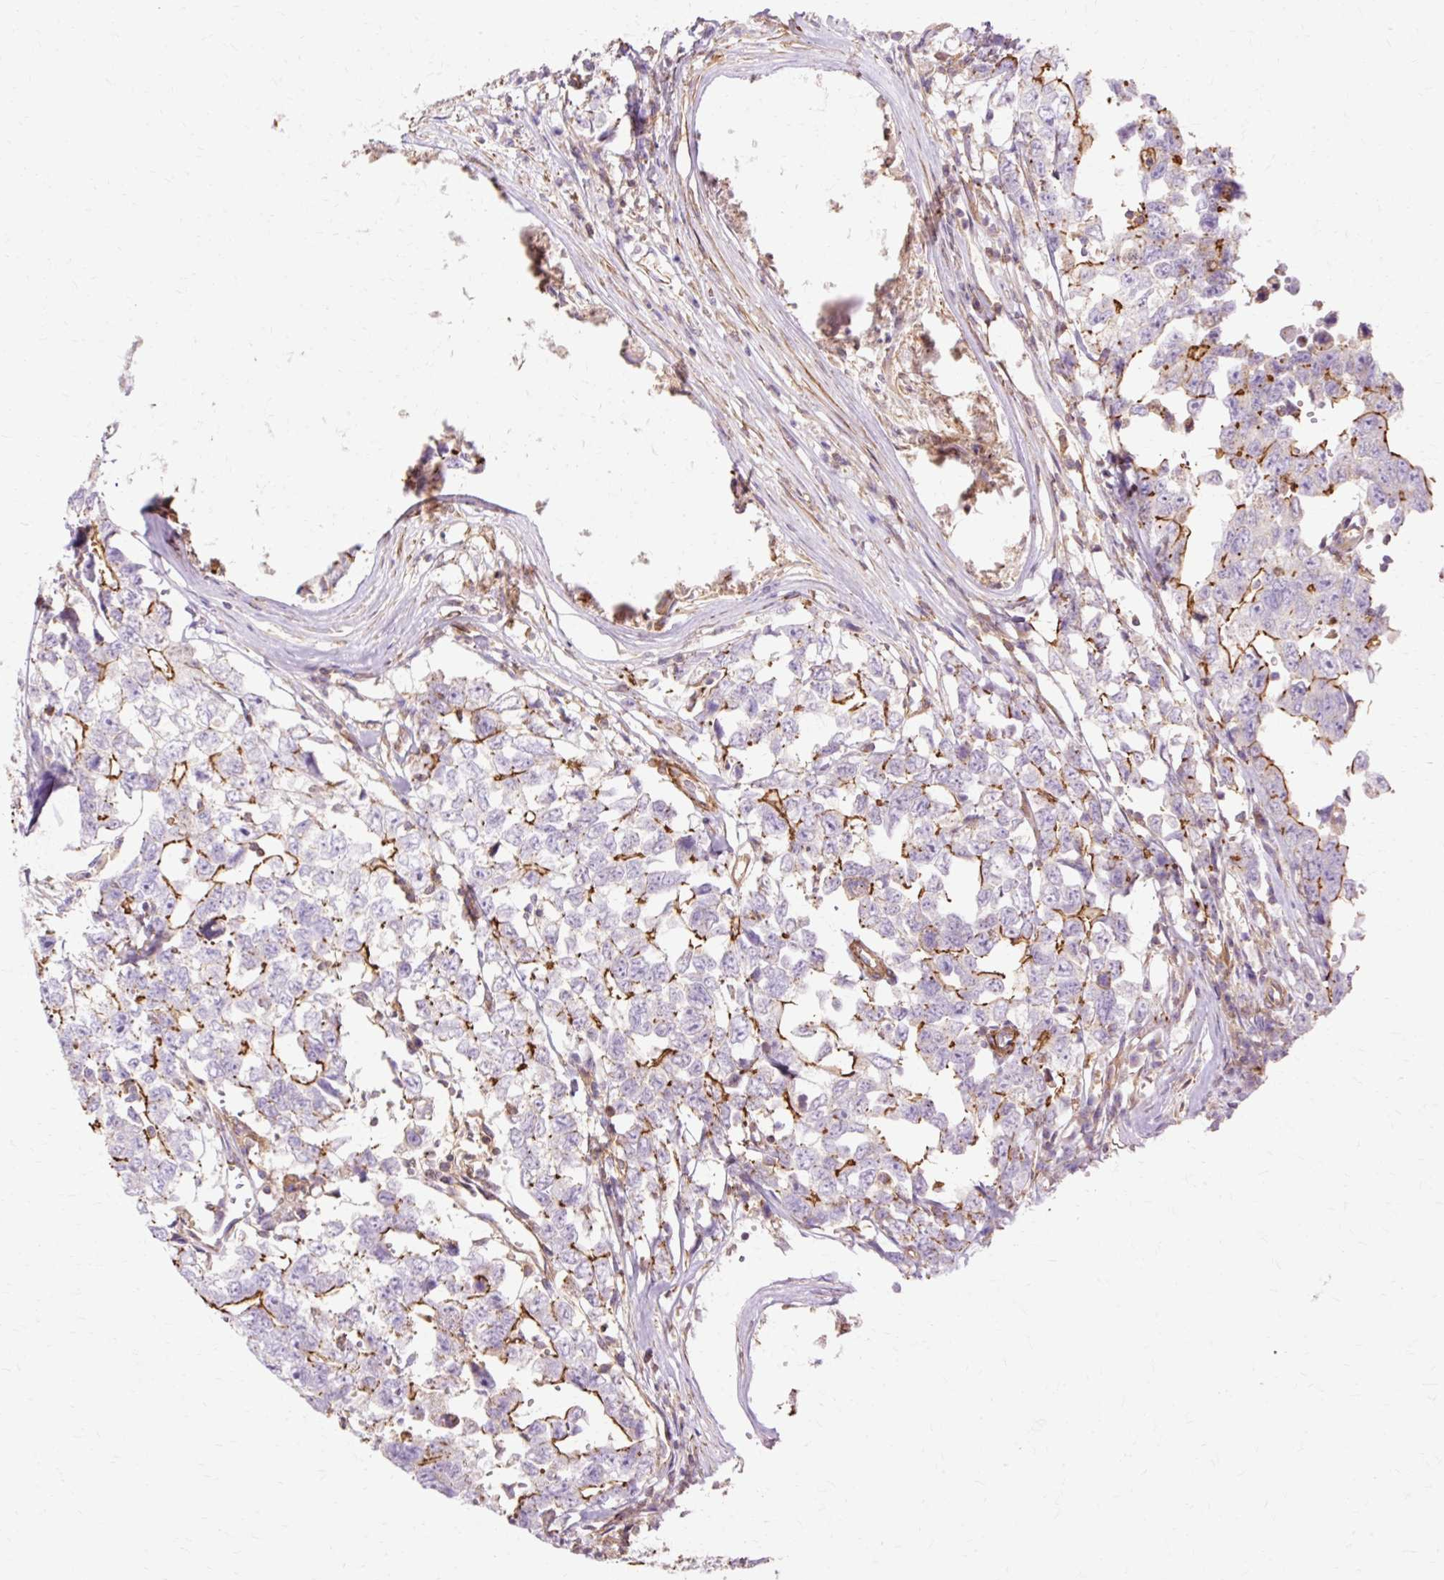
{"staining": {"intensity": "moderate", "quantity": "25%-75%", "location": "cytoplasmic/membranous"}, "tissue": "testis cancer", "cell_type": "Tumor cells", "image_type": "cancer", "snomed": [{"axis": "morphology", "description": "Carcinoma, Embryonal, NOS"}, {"axis": "topography", "description": "Testis"}], "caption": "The immunohistochemical stain shows moderate cytoplasmic/membranous expression in tumor cells of testis cancer tissue.", "gene": "TBC1D2B", "patient": {"sex": "male", "age": 22}}